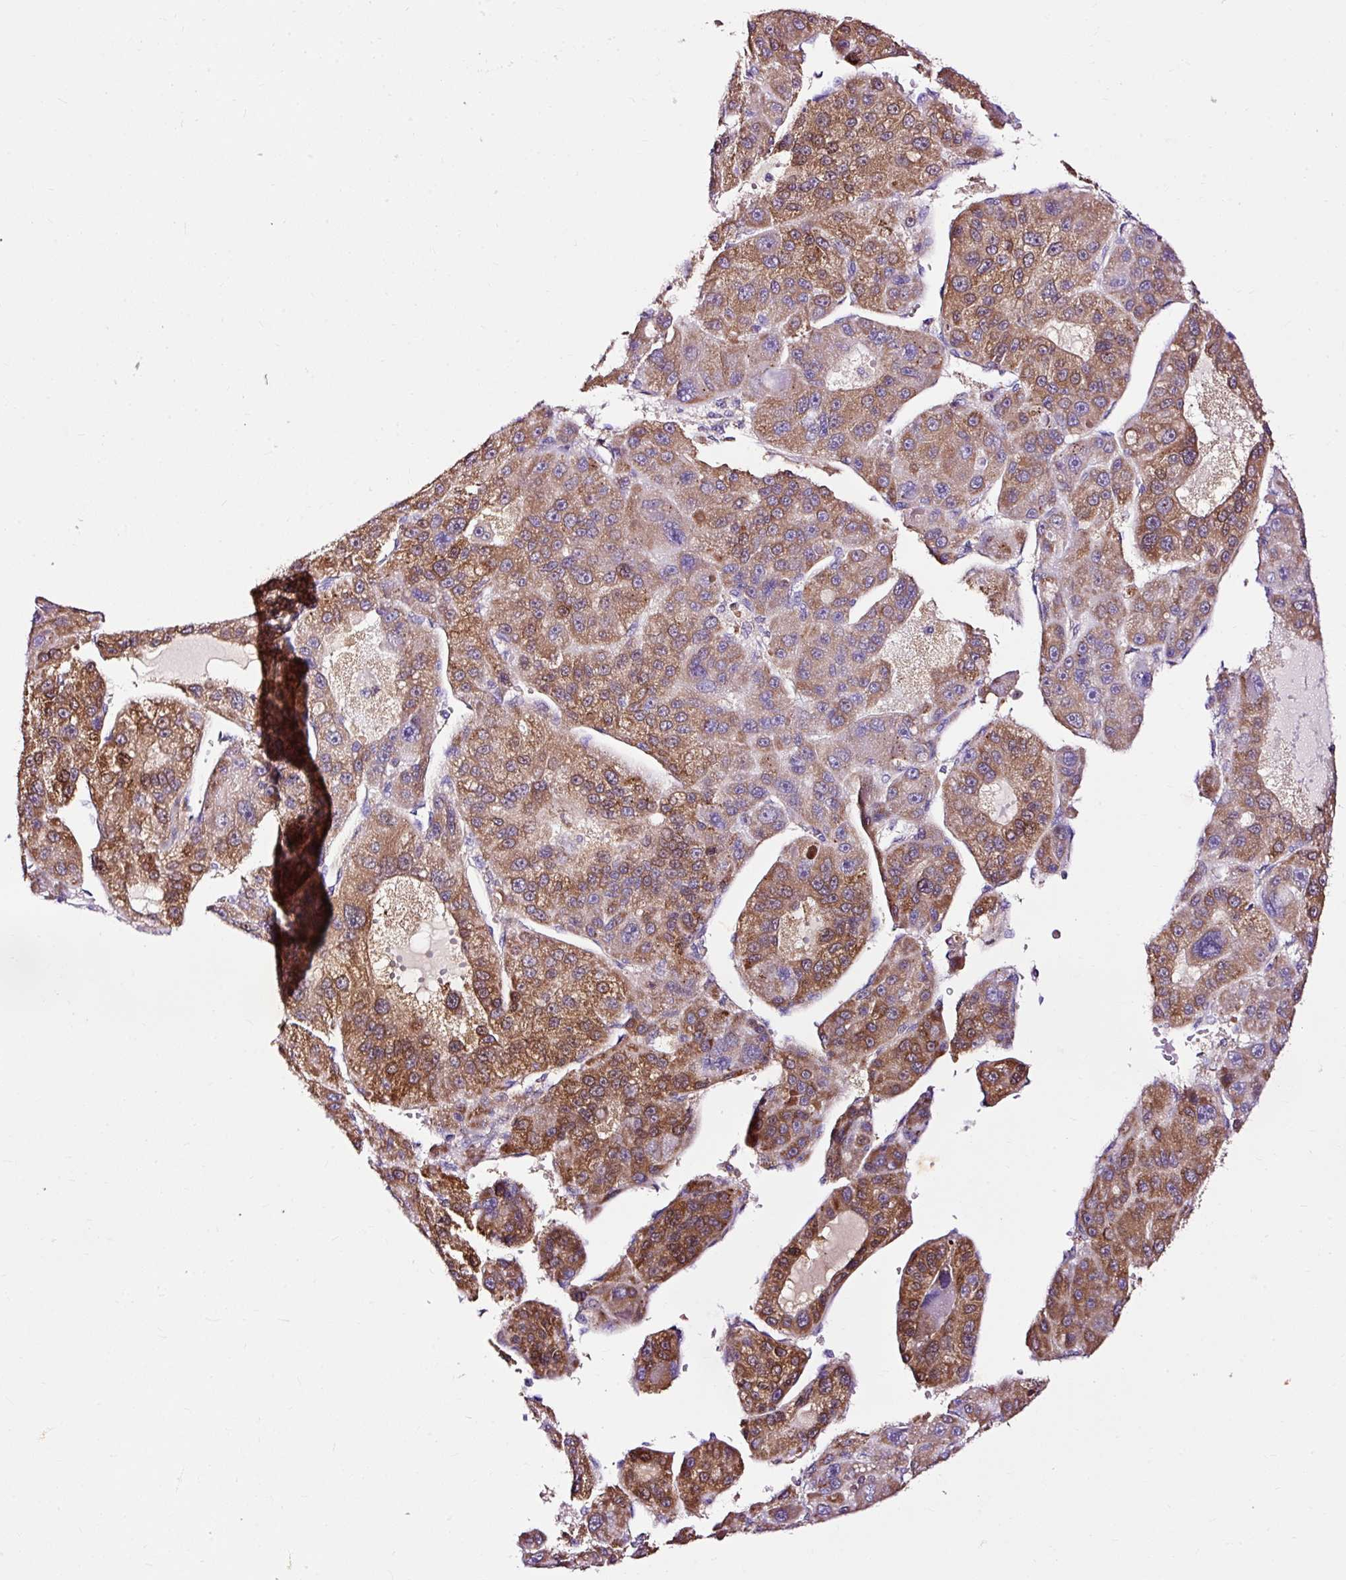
{"staining": {"intensity": "moderate", "quantity": ">75%", "location": "cytoplasmic/membranous,nuclear"}, "tissue": "liver cancer", "cell_type": "Tumor cells", "image_type": "cancer", "snomed": [{"axis": "morphology", "description": "Carcinoma, Hepatocellular, NOS"}, {"axis": "topography", "description": "Liver"}], "caption": "This image shows immunohistochemistry (IHC) staining of liver hepatocellular carcinoma, with medium moderate cytoplasmic/membranous and nuclear positivity in about >75% of tumor cells.", "gene": "CD83", "patient": {"sex": "male", "age": 76}}